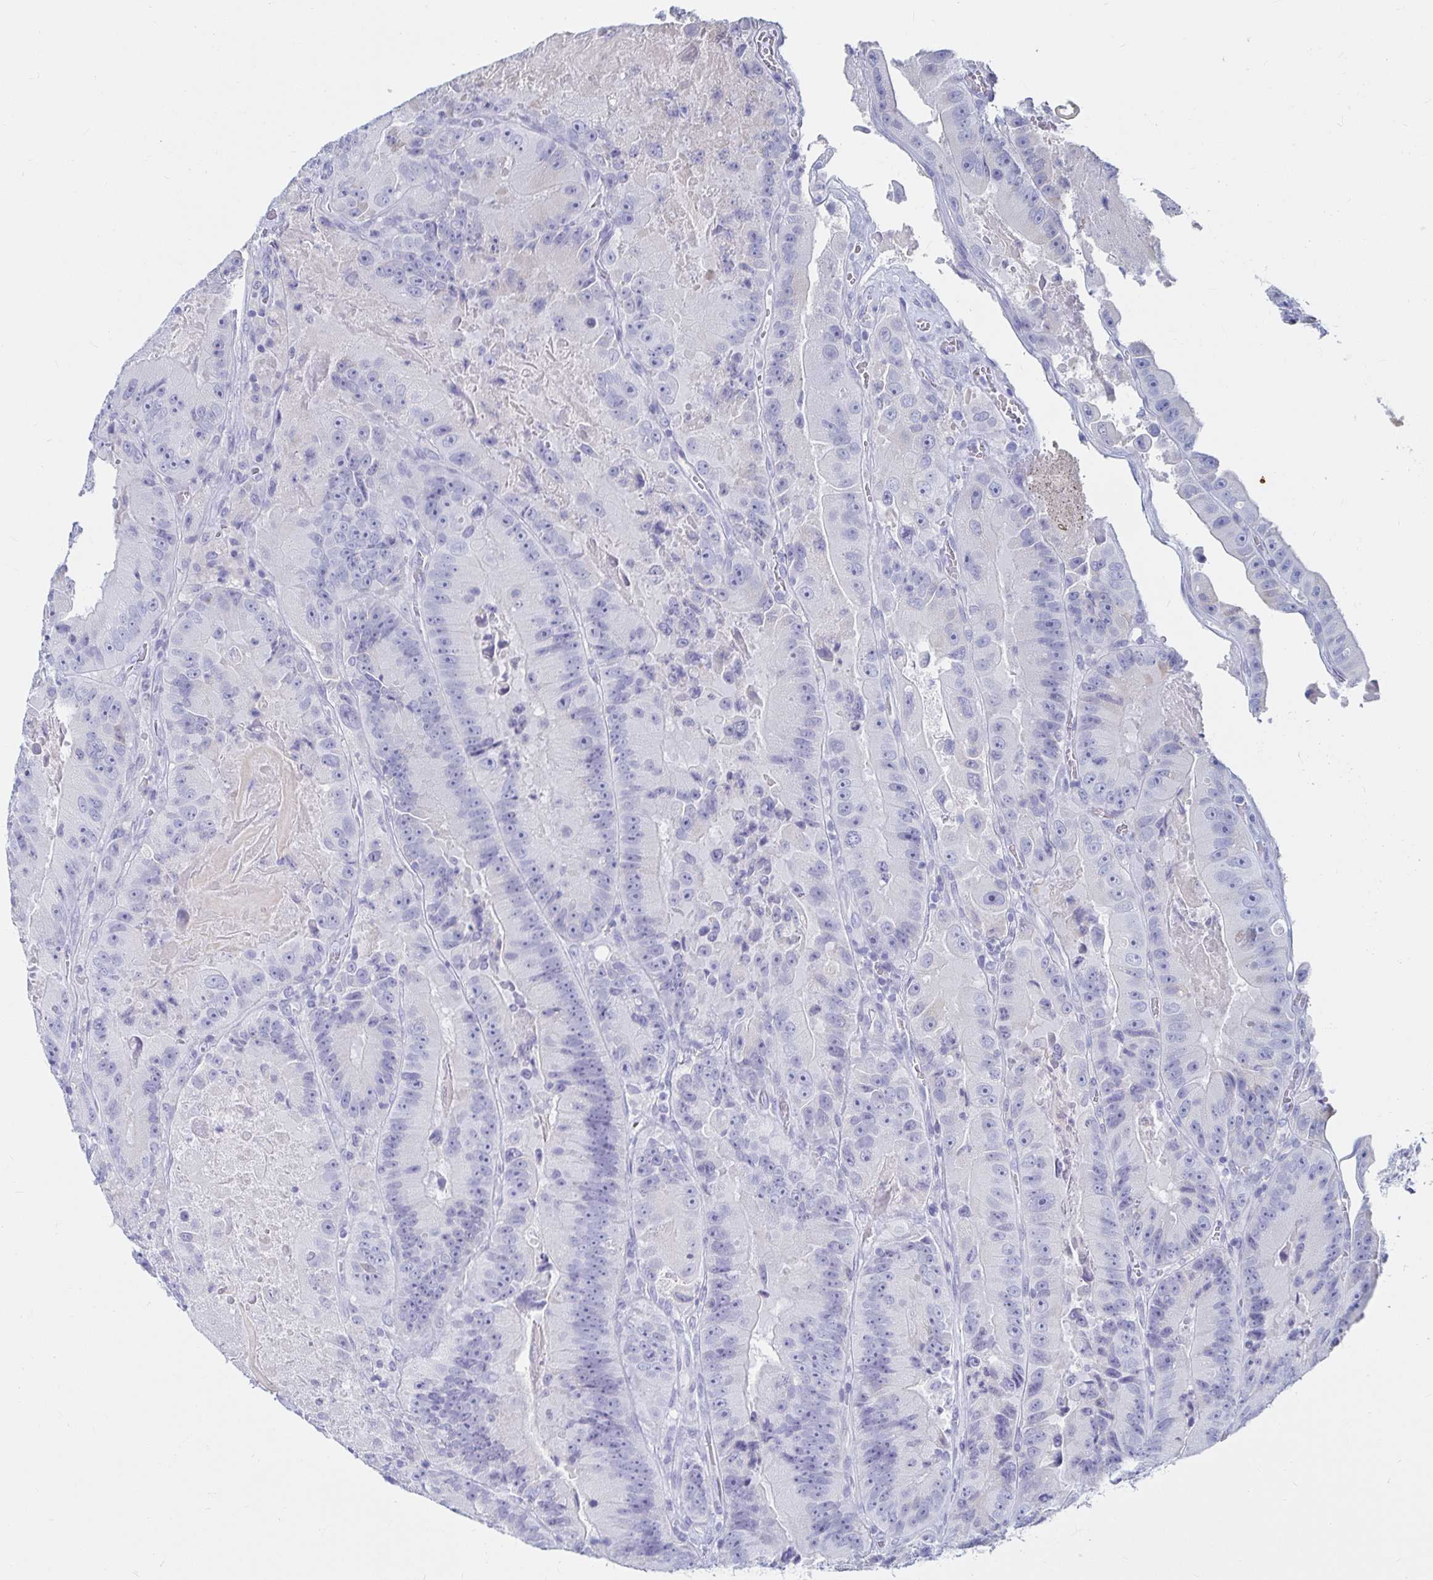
{"staining": {"intensity": "negative", "quantity": "none", "location": "none"}, "tissue": "colorectal cancer", "cell_type": "Tumor cells", "image_type": "cancer", "snomed": [{"axis": "morphology", "description": "Adenocarcinoma, NOS"}, {"axis": "topography", "description": "Colon"}], "caption": "High power microscopy photomicrograph of an immunohistochemistry histopathology image of colorectal cancer (adenocarcinoma), revealing no significant expression in tumor cells. The staining was performed using DAB to visualize the protein expression in brown, while the nuclei were stained in blue with hematoxylin (Magnification: 20x).", "gene": "CA9", "patient": {"sex": "female", "age": 86}}